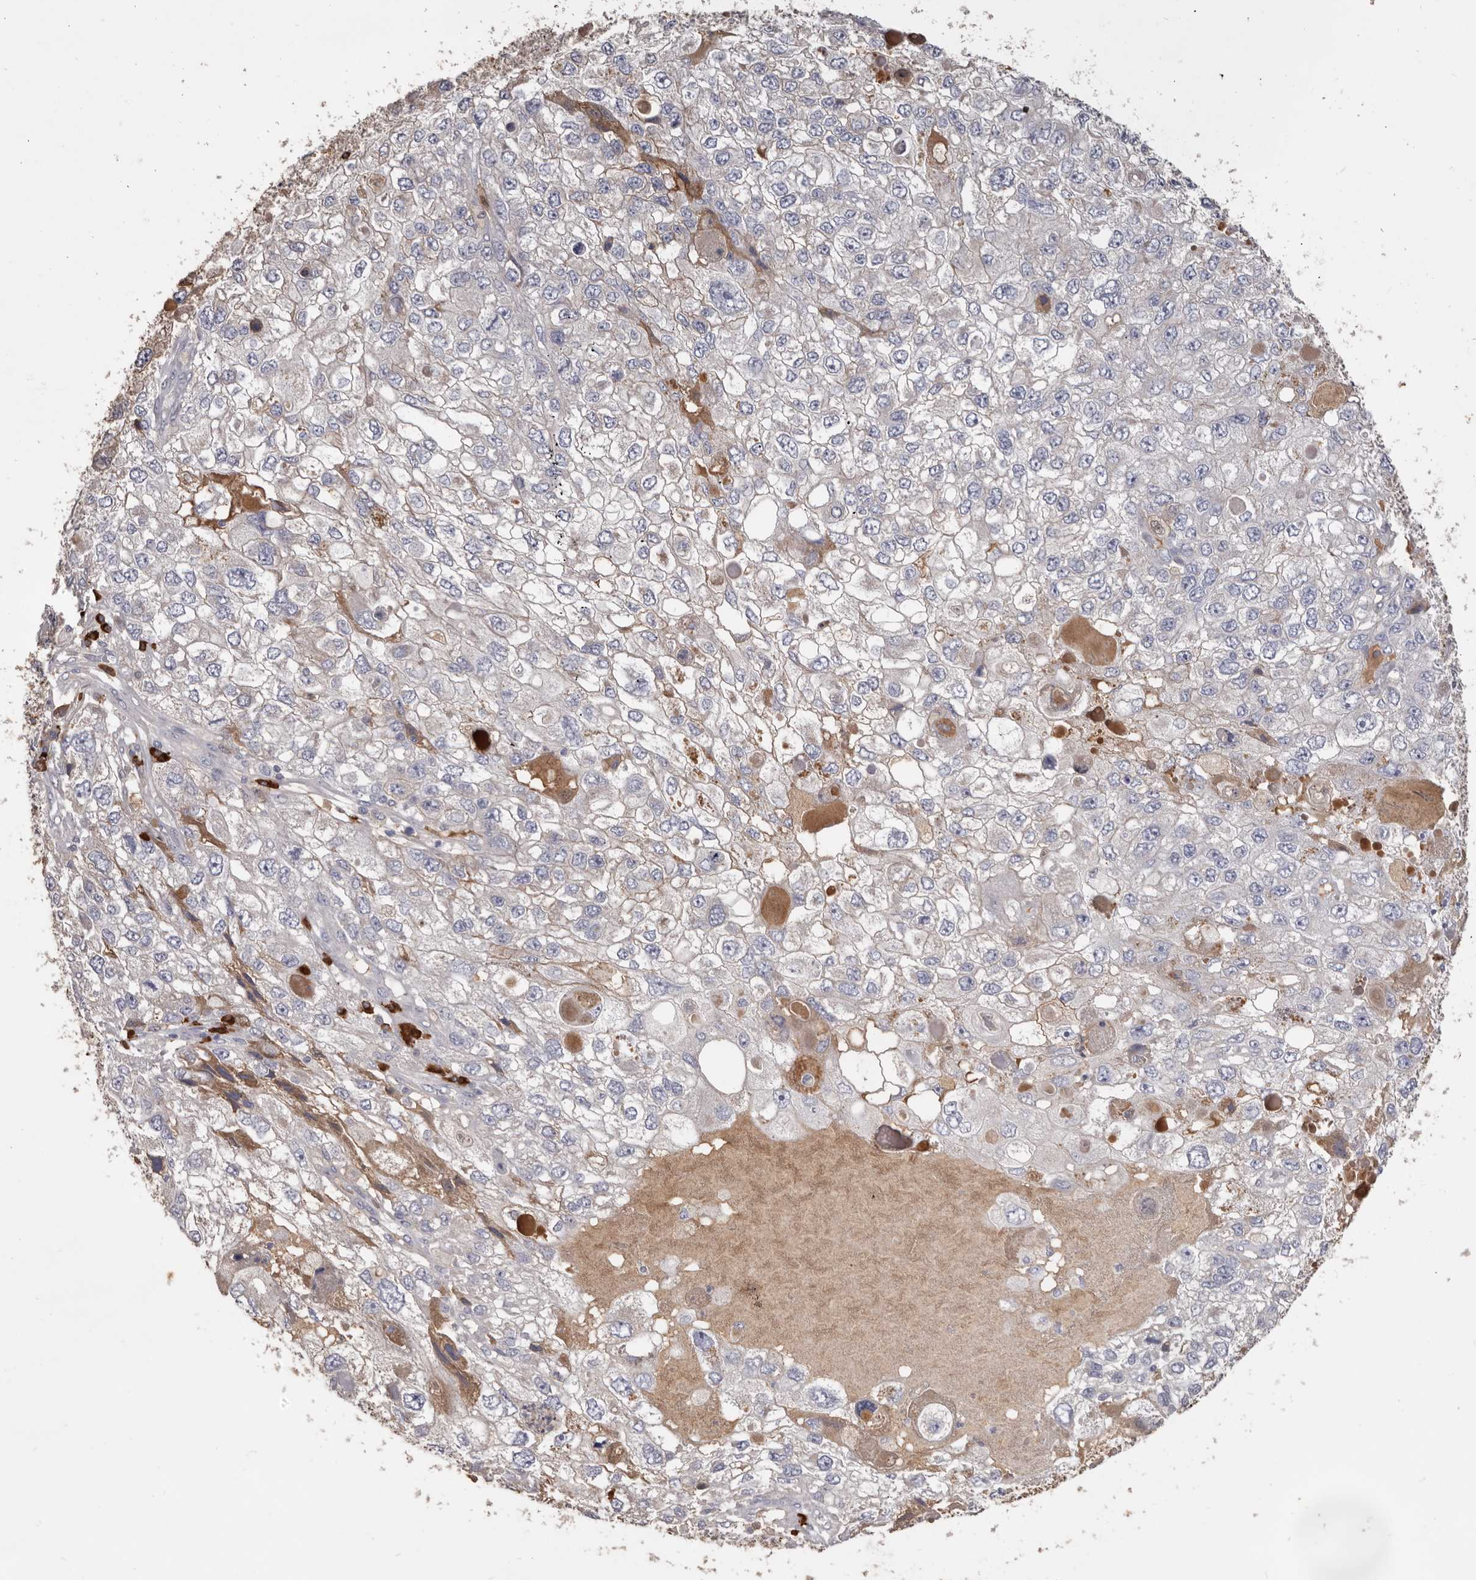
{"staining": {"intensity": "weak", "quantity": "25%-75%", "location": "cytoplasmic/membranous"}, "tissue": "endometrial cancer", "cell_type": "Tumor cells", "image_type": "cancer", "snomed": [{"axis": "morphology", "description": "Adenocarcinoma, NOS"}, {"axis": "topography", "description": "Endometrium"}], "caption": "There is low levels of weak cytoplasmic/membranous positivity in tumor cells of endometrial cancer (adenocarcinoma), as demonstrated by immunohistochemical staining (brown color).", "gene": "HCAR2", "patient": {"sex": "female", "age": 49}}